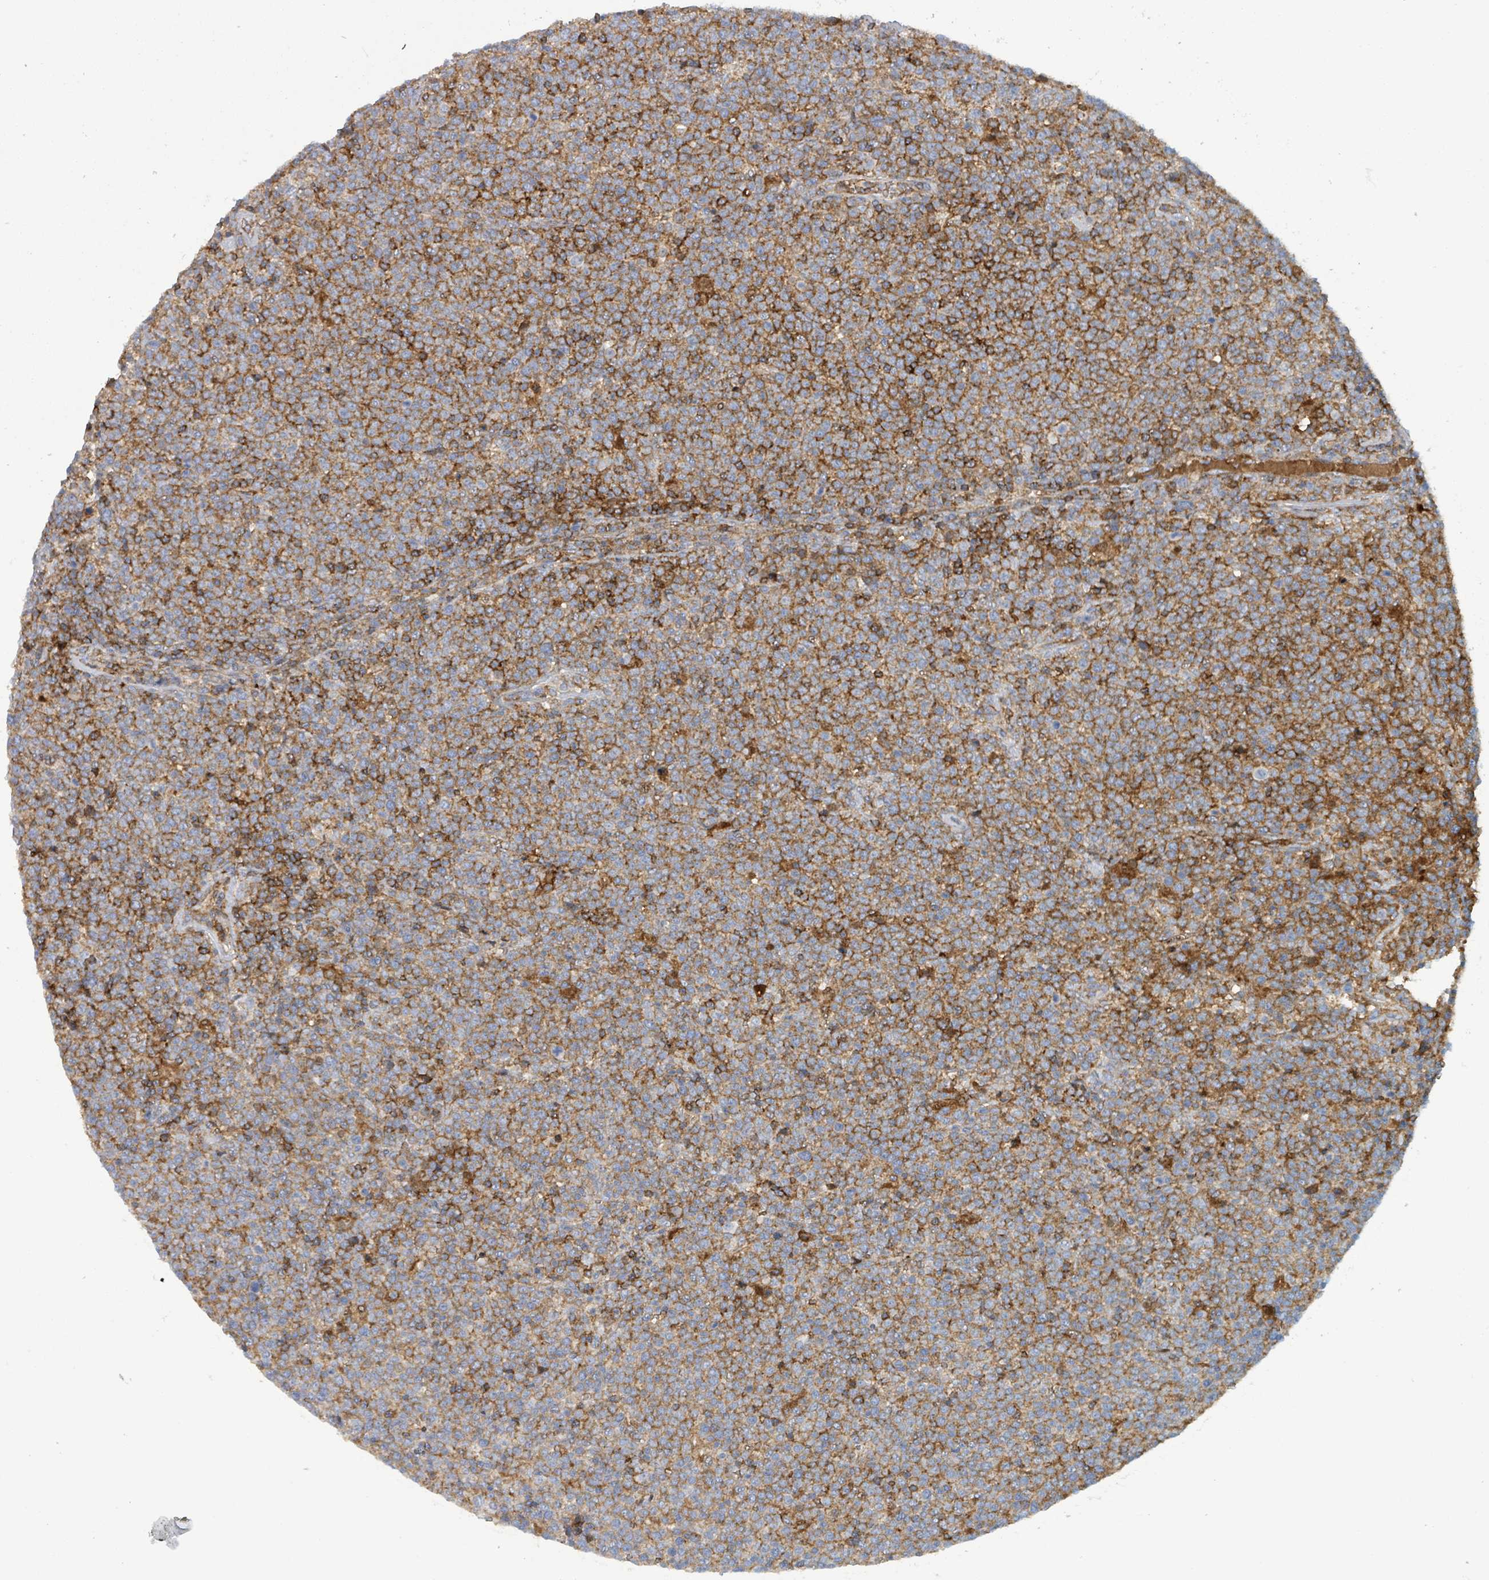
{"staining": {"intensity": "strong", "quantity": "25%-75%", "location": "cytoplasmic/membranous"}, "tissue": "lymphoma", "cell_type": "Tumor cells", "image_type": "cancer", "snomed": [{"axis": "morphology", "description": "Malignant lymphoma, non-Hodgkin's type, High grade"}, {"axis": "topography", "description": "Lymph node"}], "caption": "Malignant lymphoma, non-Hodgkin's type (high-grade) stained with immunohistochemistry (IHC) exhibits strong cytoplasmic/membranous staining in about 25%-75% of tumor cells.", "gene": "TNFRSF14", "patient": {"sex": "male", "age": 61}}